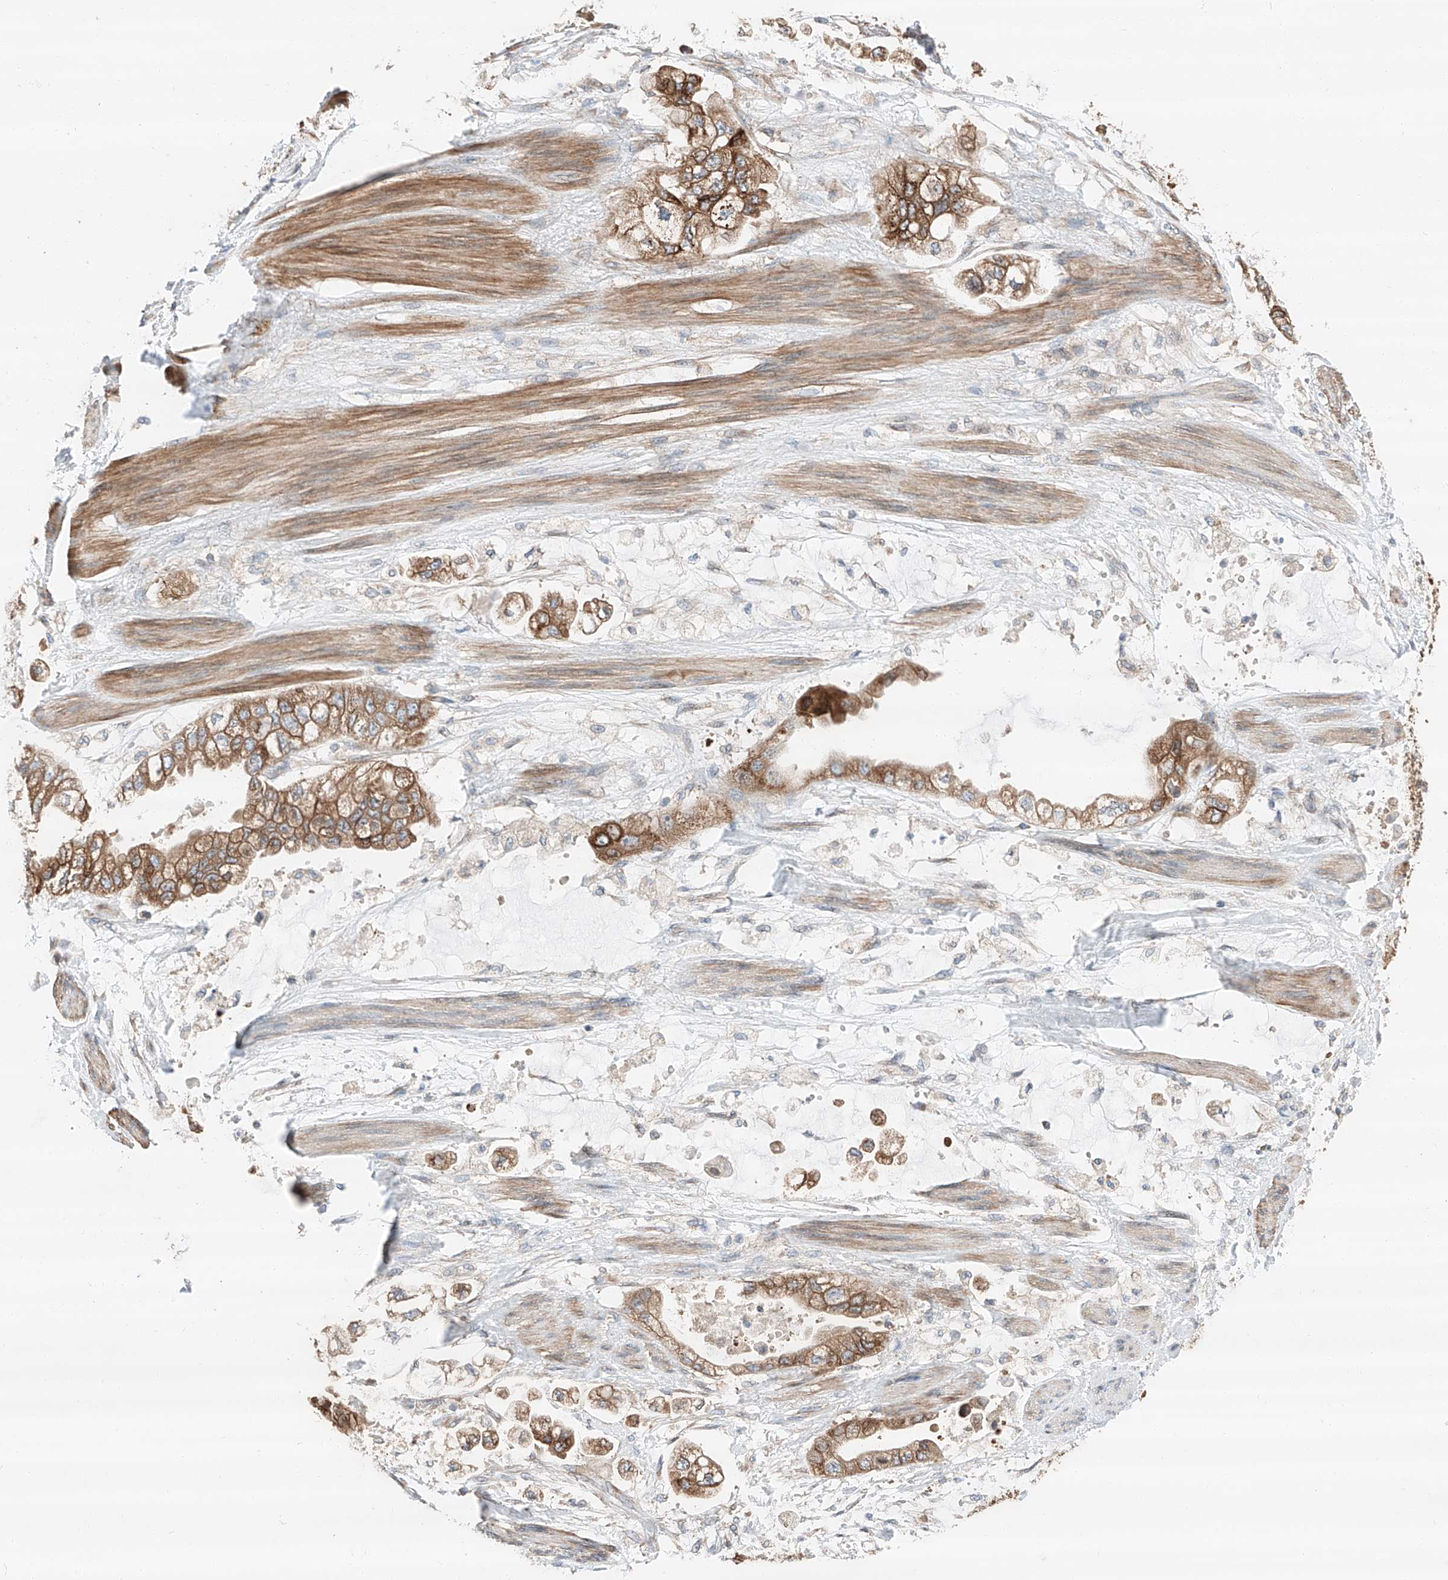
{"staining": {"intensity": "moderate", "quantity": ">75%", "location": "cytoplasmic/membranous"}, "tissue": "stomach cancer", "cell_type": "Tumor cells", "image_type": "cancer", "snomed": [{"axis": "morphology", "description": "Adenocarcinoma, NOS"}, {"axis": "topography", "description": "Stomach"}], "caption": "About >75% of tumor cells in human stomach cancer reveal moderate cytoplasmic/membranous protein positivity as visualized by brown immunohistochemical staining.", "gene": "ZC3H15", "patient": {"sex": "male", "age": 62}}